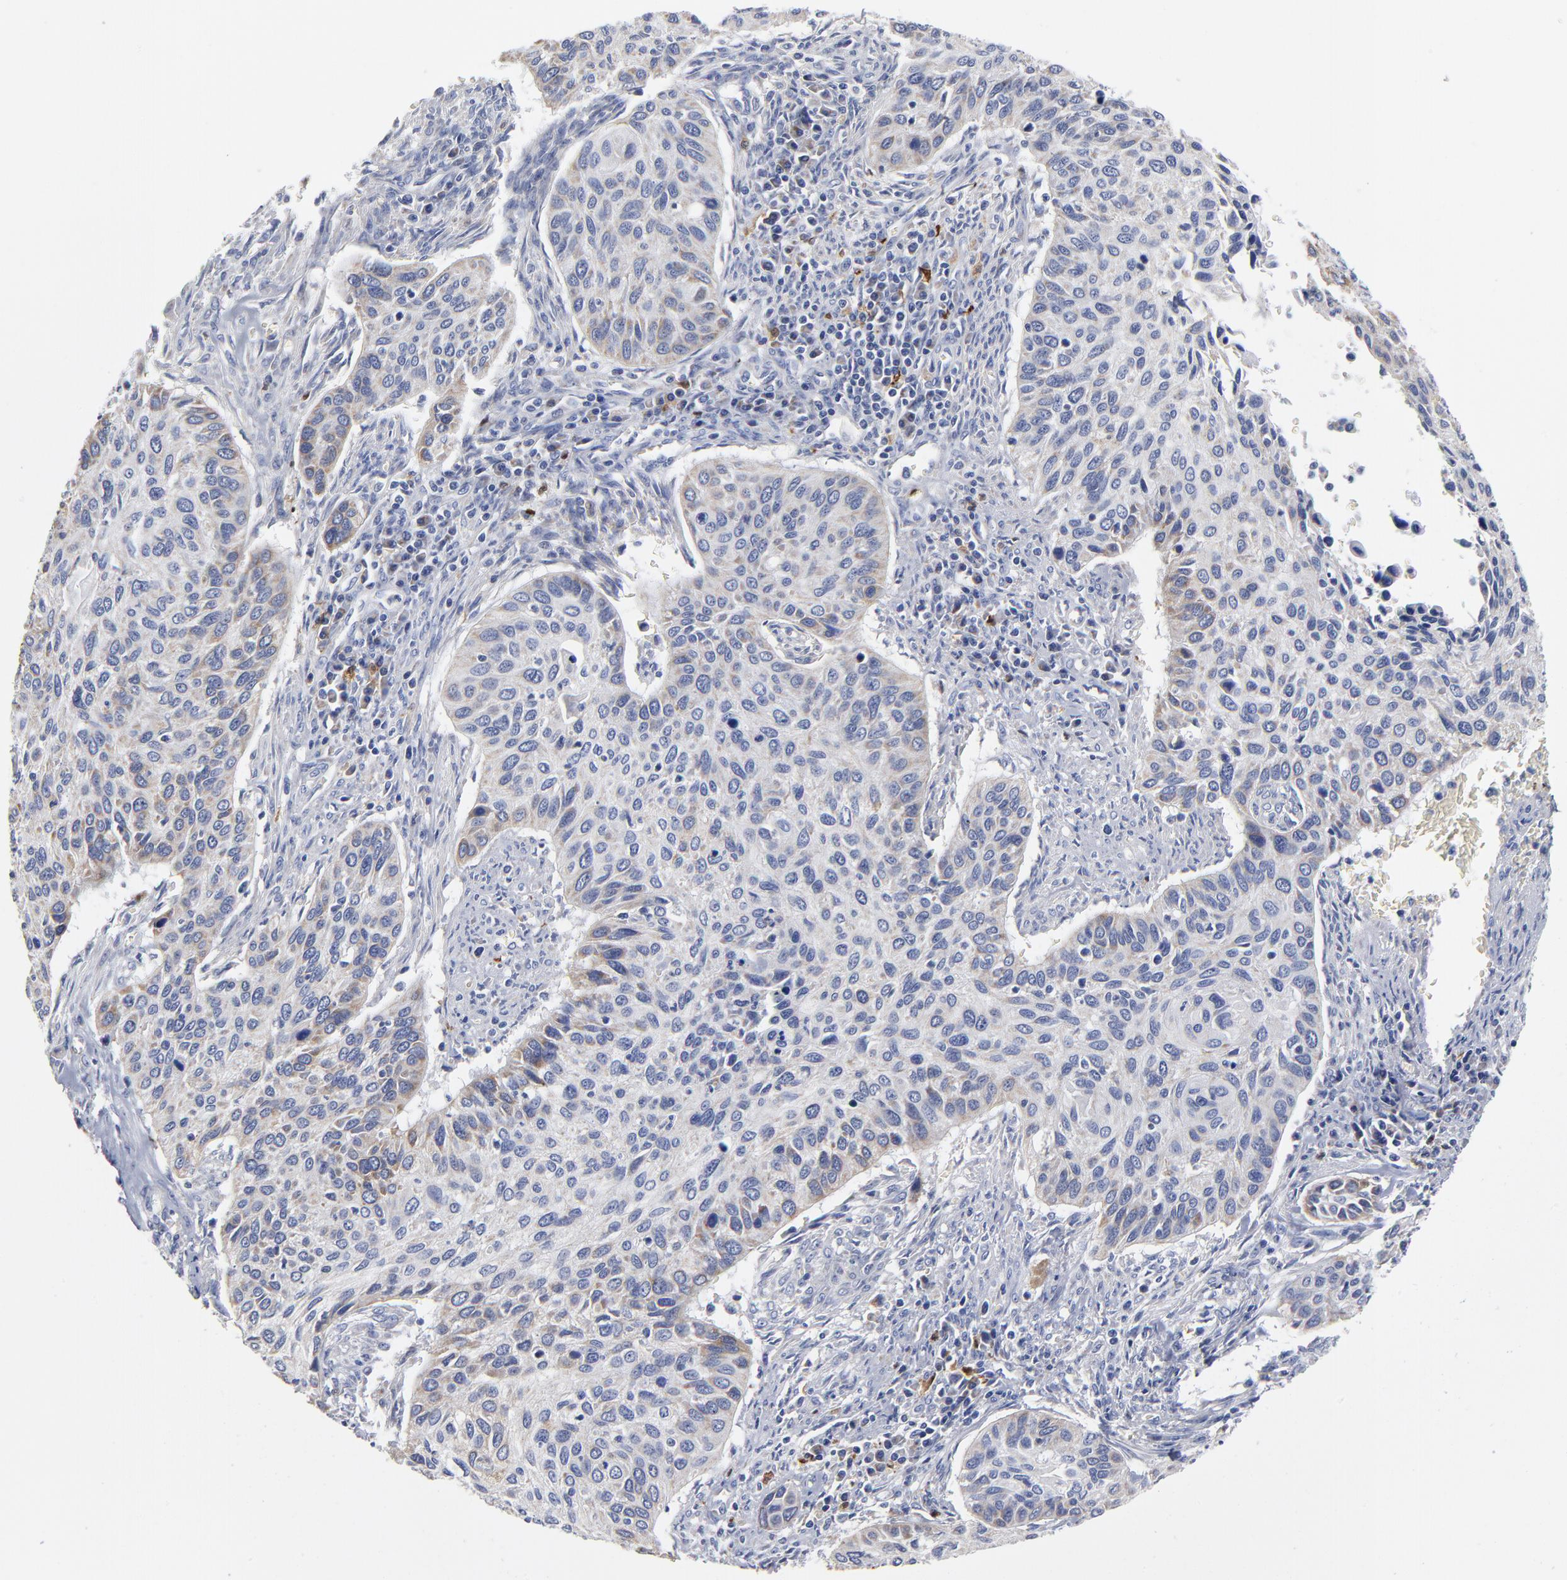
{"staining": {"intensity": "weak", "quantity": "25%-75%", "location": "cytoplasmic/membranous"}, "tissue": "cervical cancer", "cell_type": "Tumor cells", "image_type": "cancer", "snomed": [{"axis": "morphology", "description": "Squamous cell carcinoma, NOS"}, {"axis": "topography", "description": "Cervix"}], "caption": "Squamous cell carcinoma (cervical) stained with IHC reveals weak cytoplasmic/membranous staining in about 25%-75% of tumor cells. (DAB (3,3'-diaminobenzidine) = brown stain, brightfield microscopy at high magnification).", "gene": "PTP4A1", "patient": {"sex": "female", "age": 57}}